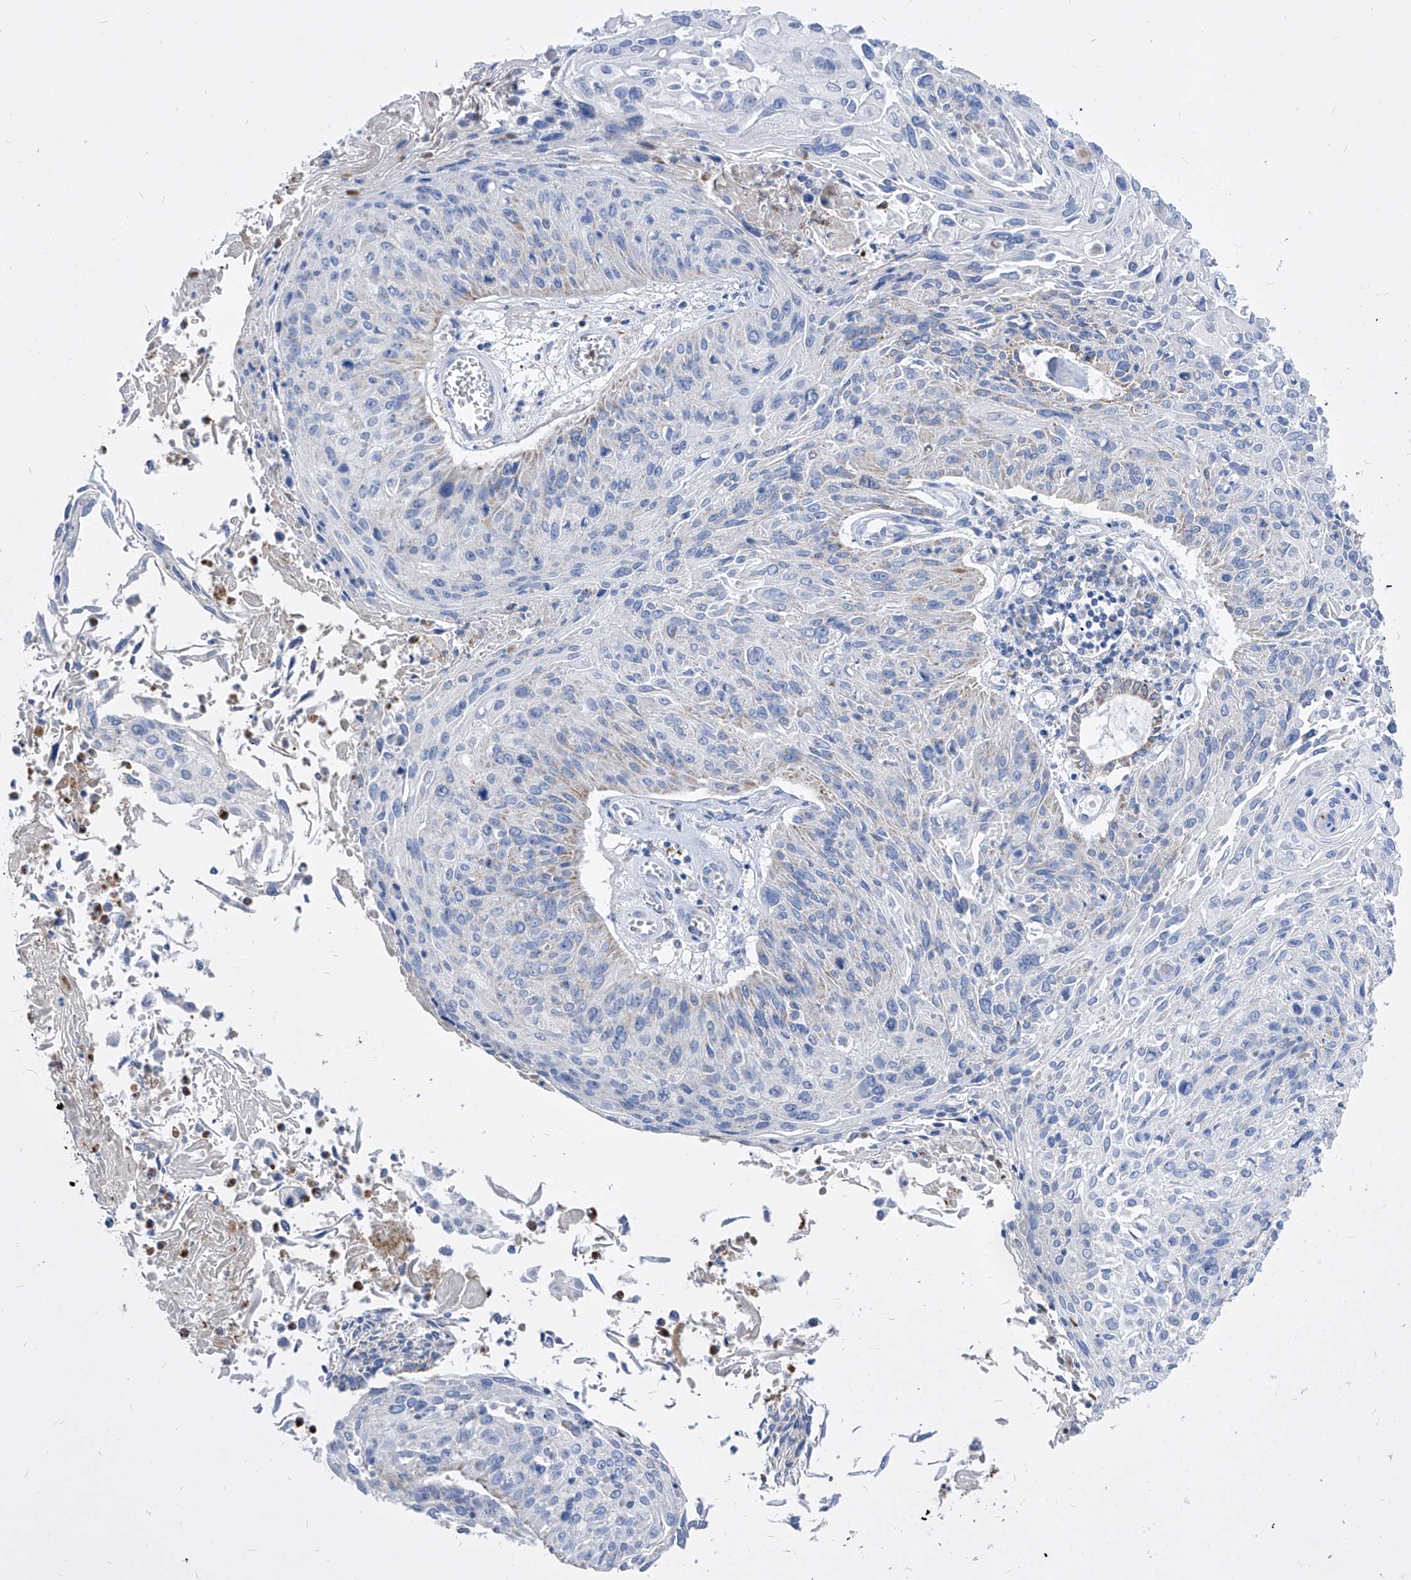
{"staining": {"intensity": "negative", "quantity": "none", "location": "none"}, "tissue": "cervical cancer", "cell_type": "Tumor cells", "image_type": "cancer", "snomed": [{"axis": "morphology", "description": "Squamous cell carcinoma, NOS"}, {"axis": "topography", "description": "Cervix"}], "caption": "Immunohistochemical staining of human cervical squamous cell carcinoma shows no significant positivity in tumor cells.", "gene": "COQ3", "patient": {"sex": "female", "age": 51}}